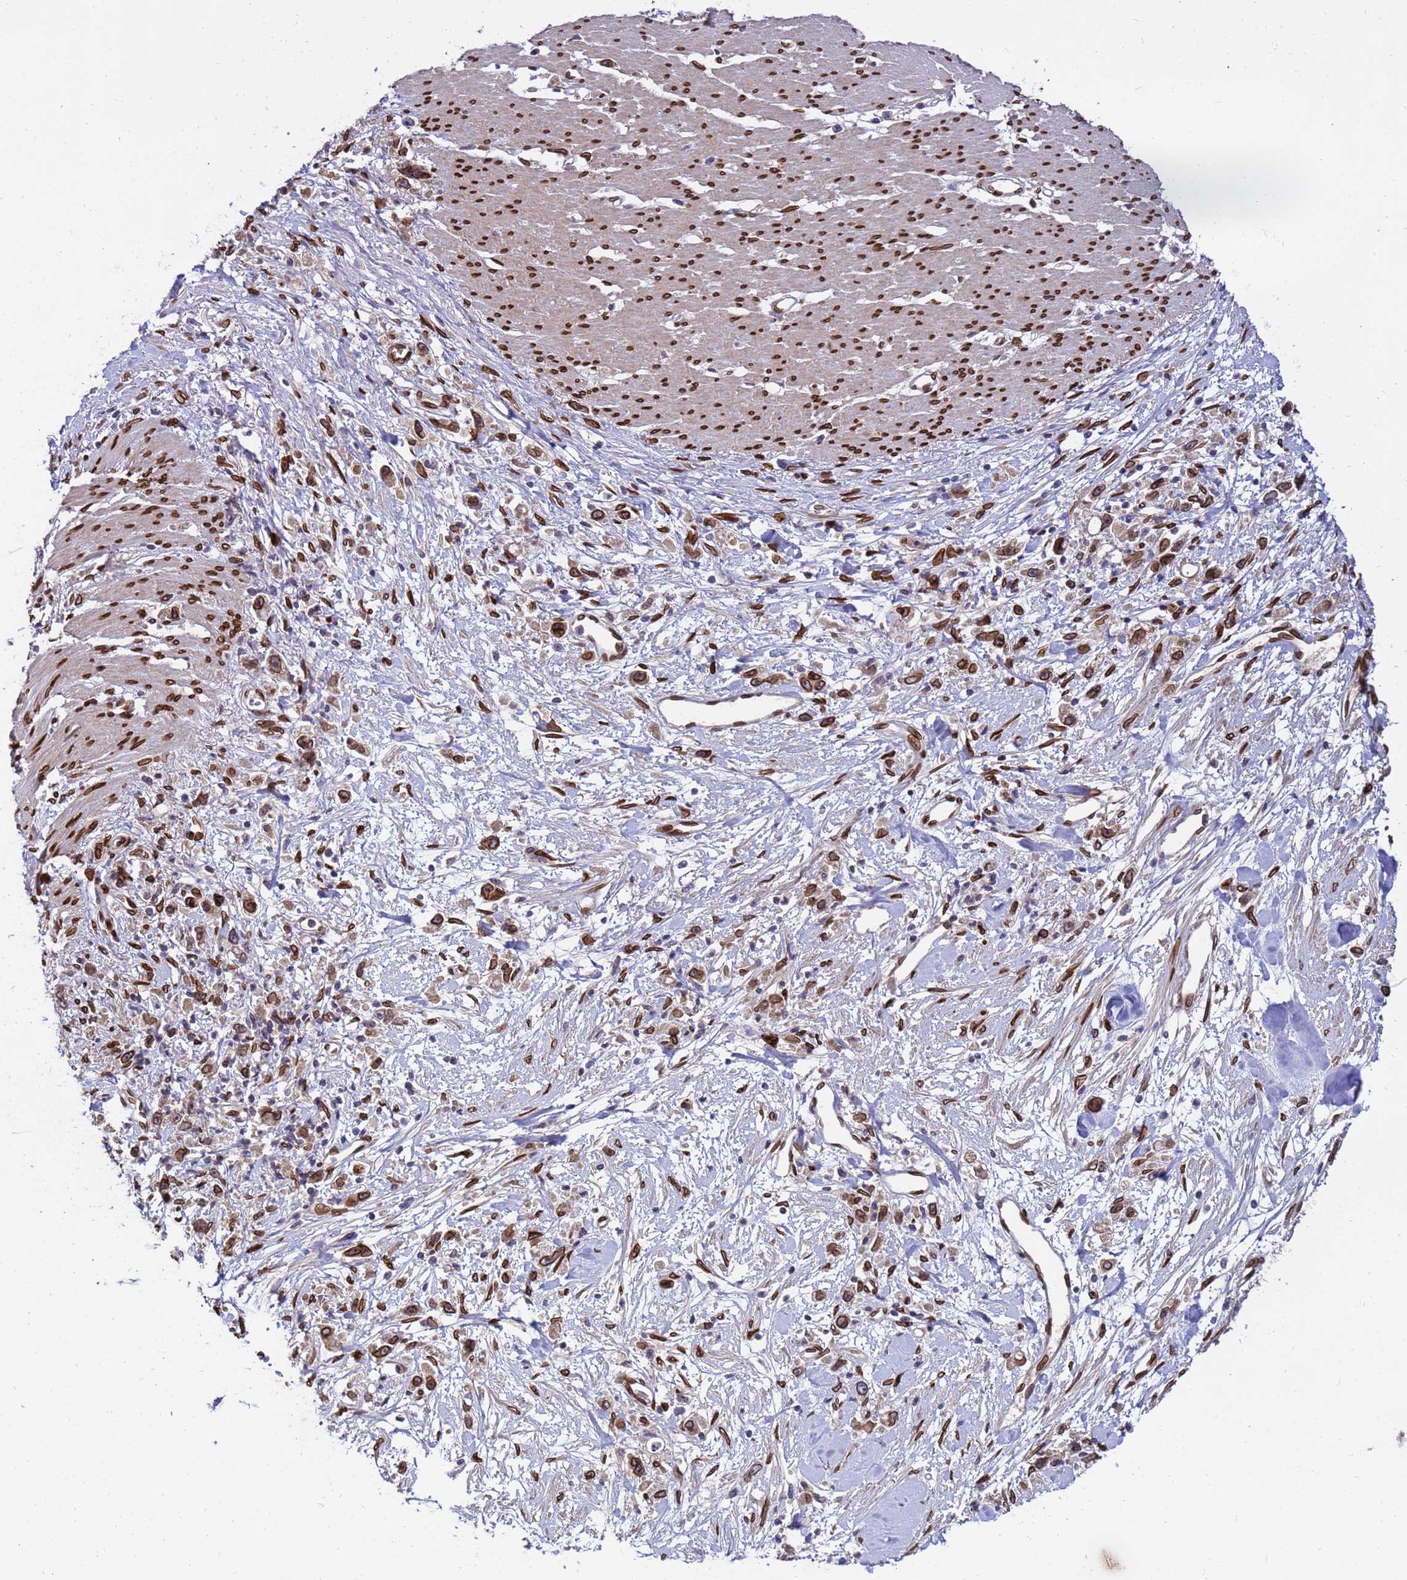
{"staining": {"intensity": "moderate", "quantity": ">75%", "location": "cytoplasmic/membranous,nuclear"}, "tissue": "stomach cancer", "cell_type": "Tumor cells", "image_type": "cancer", "snomed": [{"axis": "morphology", "description": "Adenocarcinoma, NOS"}, {"axis": "topography", "description": "Stomach"}], "caption": "Stomach cancer (adenocarcinoma) was stained to show a protein in brown. There is medium levels of moderate cytoplasmic/membranous and nuclear expression in about >75% of tumor cells.", "gene": "GPR135", "patient": {"sex": "female", "age": 59}}